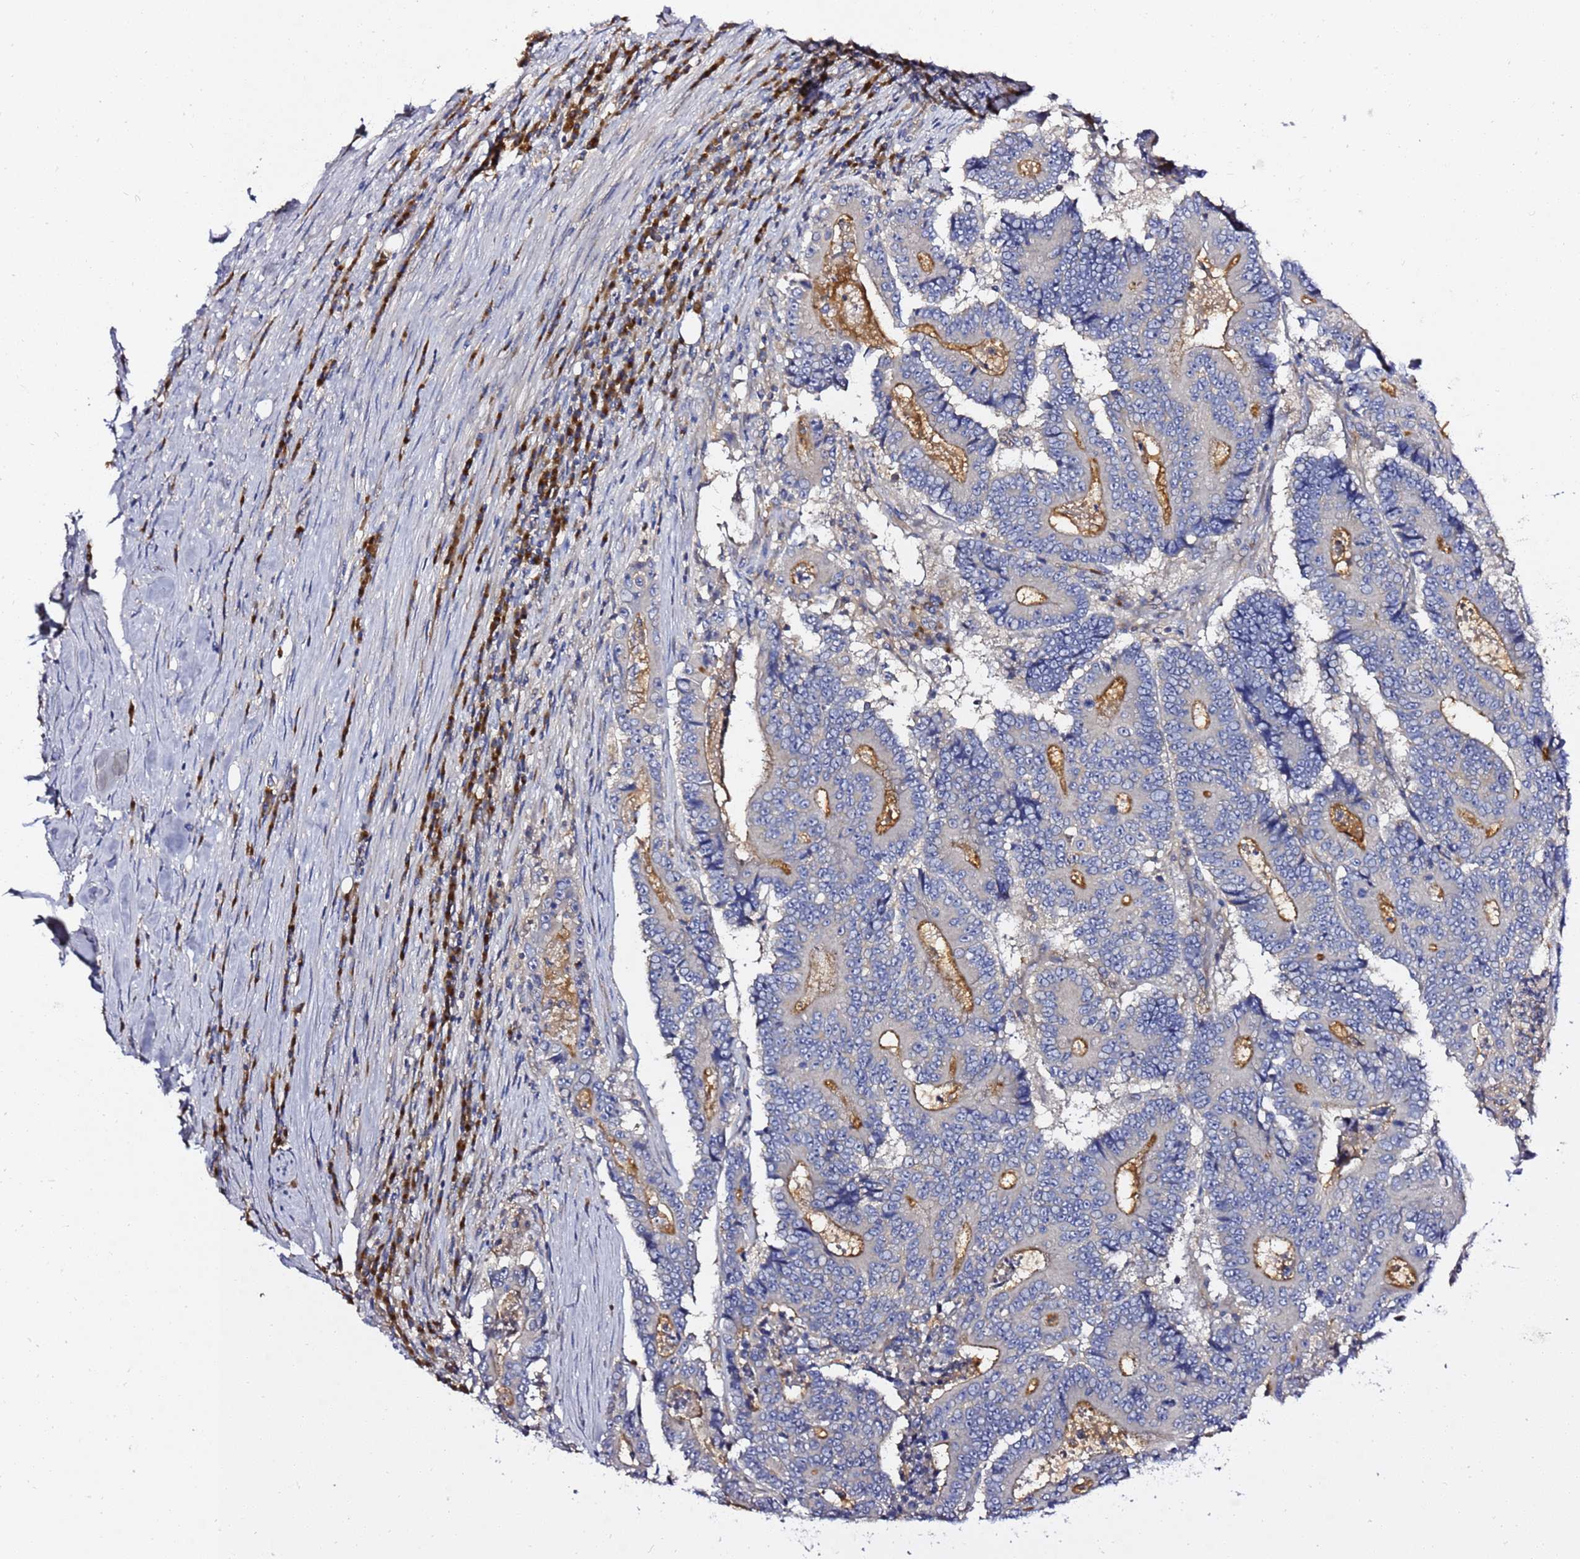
{"staining": {"intensity": "moderate", "quantity": "<25%", "location": "cytoplasmic/membranous"}, "tissue": "colorectal cancer", "cell_type": "Tumor cells", "image_type": "cancer", "snomed": [{"axis": "morphology", "description": "Adenocarcinoma, NOS"}, {"axis": "topography", "description": "Colon"}], "caption": "IHC image of human adenocarcinoma (colorectal) stained for a protein (brown), which demonstrates low levels of moderate cytoplasmic/membranous positivity in about <25% of tumor cells.", "gene": "ANAPC1", "patient": {"sex": "male", "age": 83}}